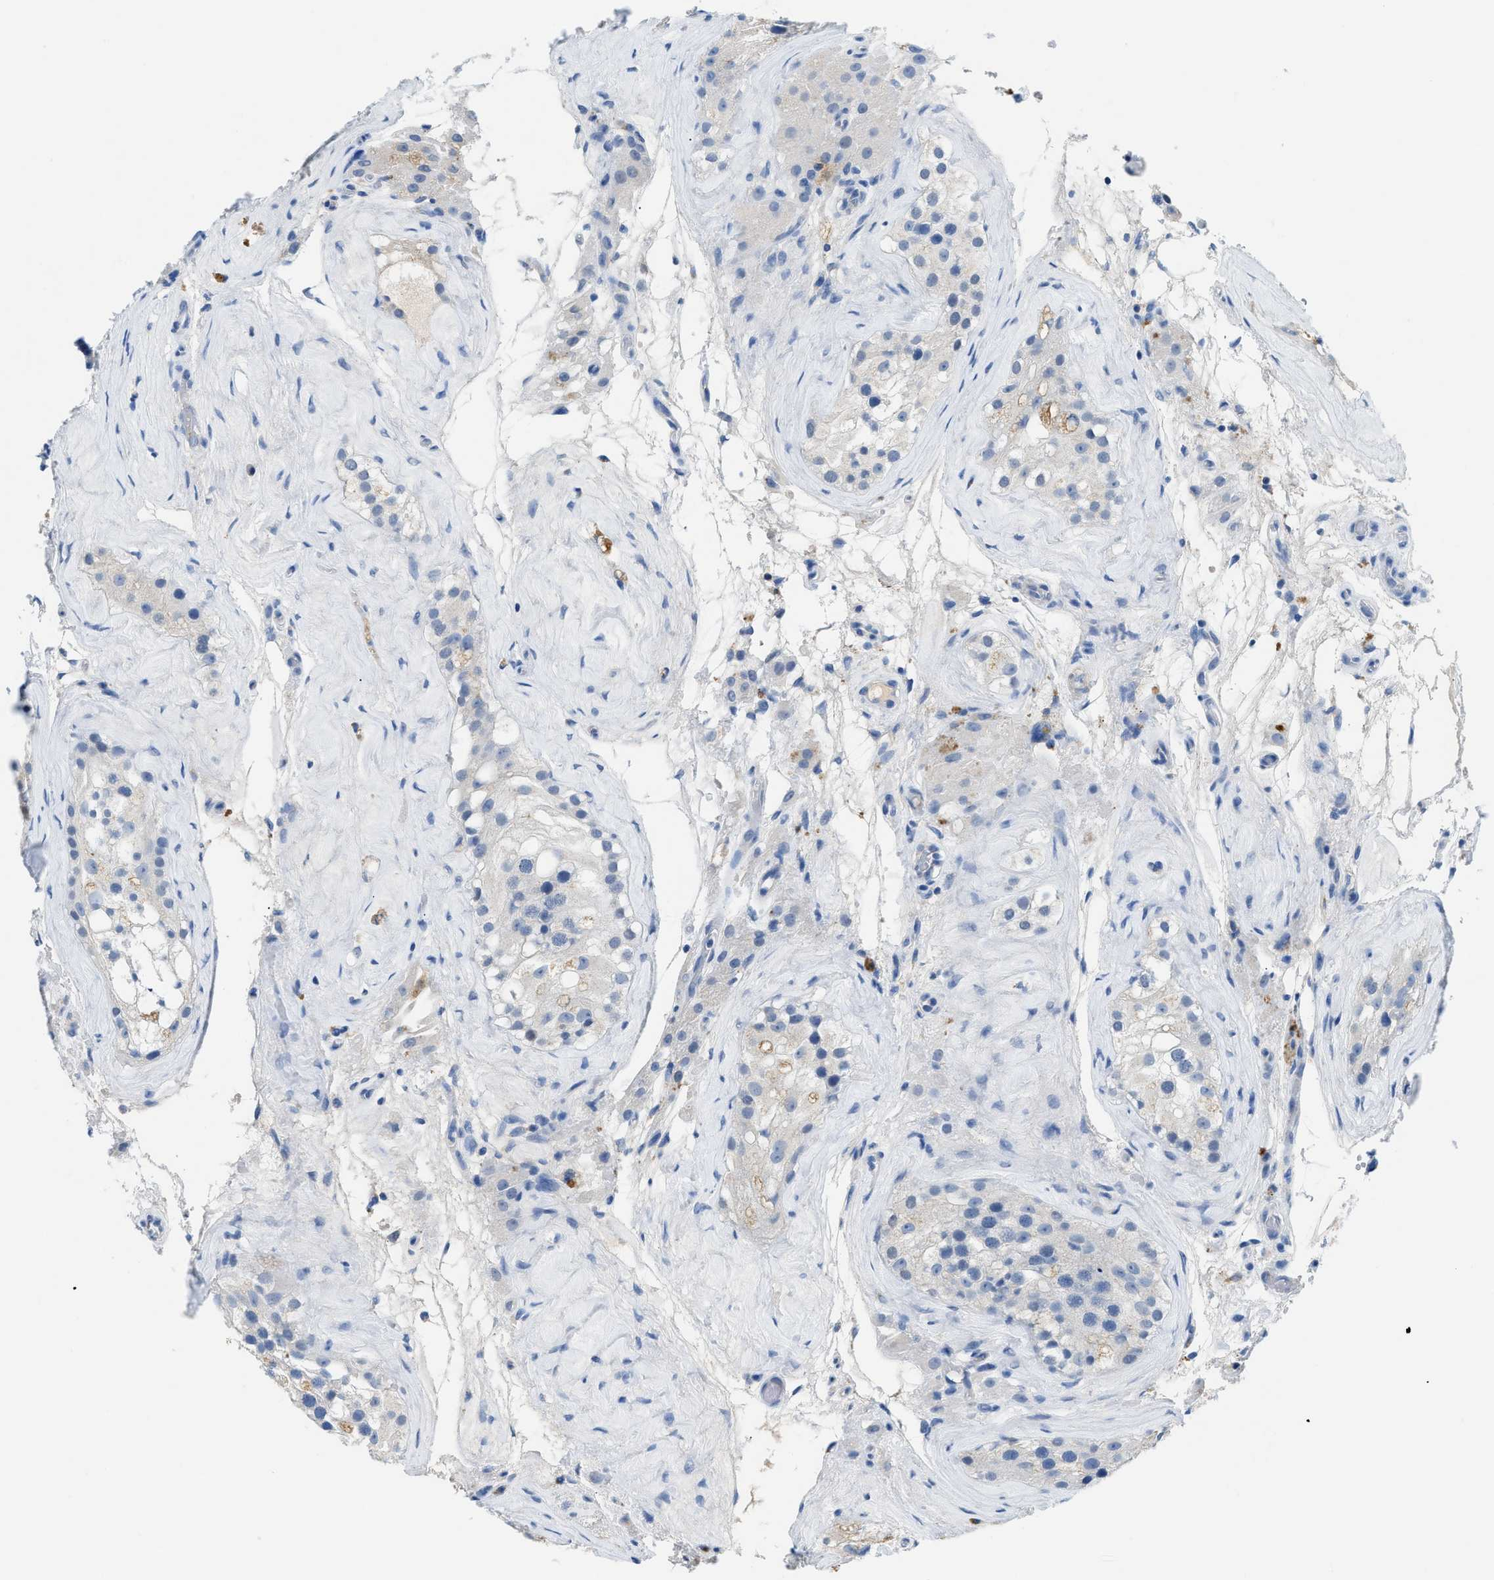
{"staining": {"intensity": "negative", "quantity": "none", "location": "none"}, "tissue": "testis", "cell_type": "Cells in seminiferous ducts", "image_type": "normal", "snomed": [{"axis": "morphology", "description": "Normal tissue, NOS"}, {"axis": "morphology", "description": "Seminoma, NOS"}, {"axis": "topography", "description": "Testis"}], "caption": "Immunohistochemistry (IHC) photomicrograph of unremarkable testis: testis stained with DAB demonstrates no significant protein positivity in cells in seminiferous ducts. (DAB immunohistochemistry (IHC) visualized using brightfield microscopy, high magnification).", "gene": "SLC10A6", "patient": {"sex": "male", "age": 71}}